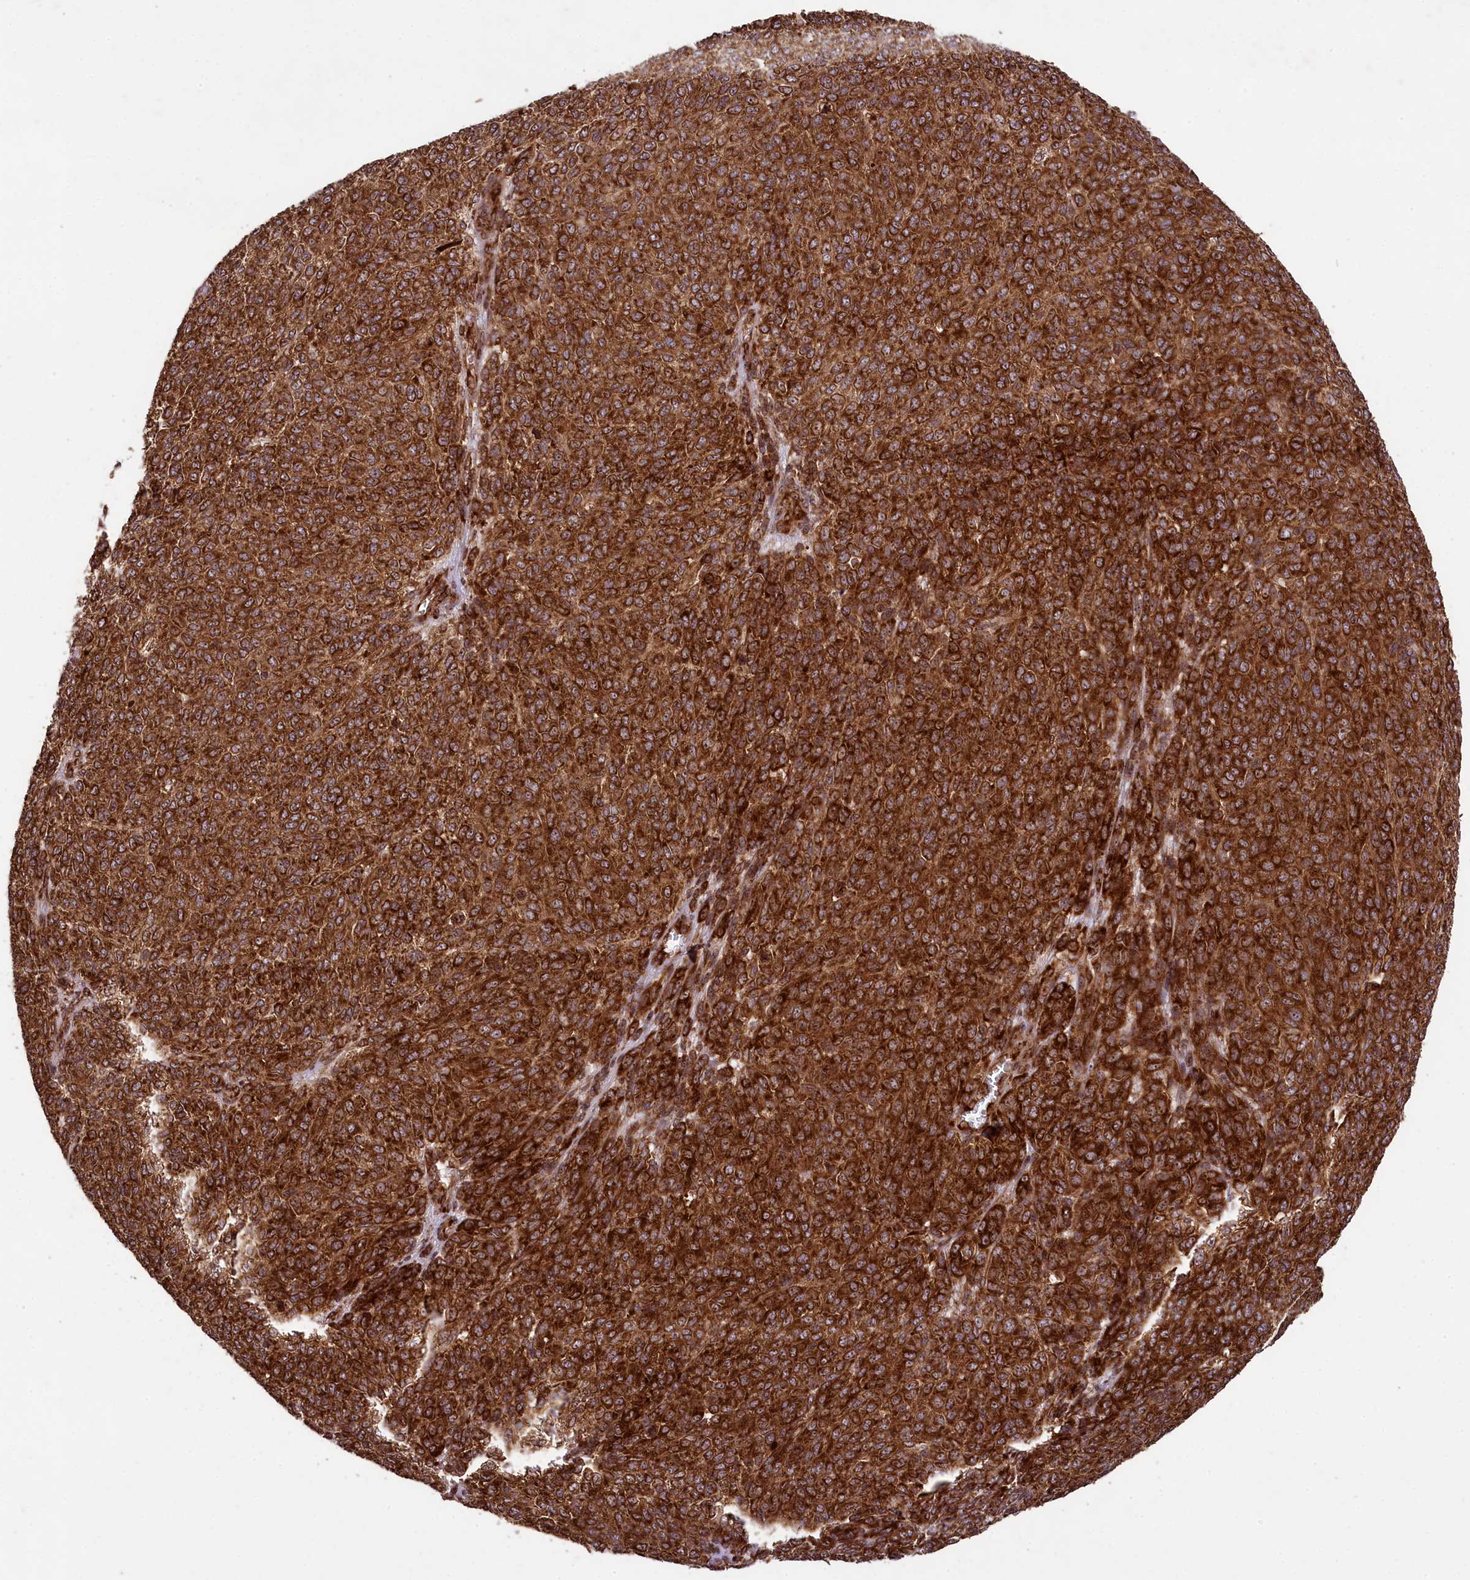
{"staining": {"intensity": "strong", "quantity": ">75%", "location": "cytoplasmic/membranous"}, "tissue": "melanoma", "cell_type": "Tumor cells", "image_type": "cancer", "snomed": [{"axis": "morphology", "description": "Malignant melanoma, NOS"}, {"axis": "topography", "description": "Skin"}], "caption": "Melanoma stained with a protein marker shows strong staining in tumor cells.", "gene": "LARP4", "patient": {"sex": "male", "age": 49}}